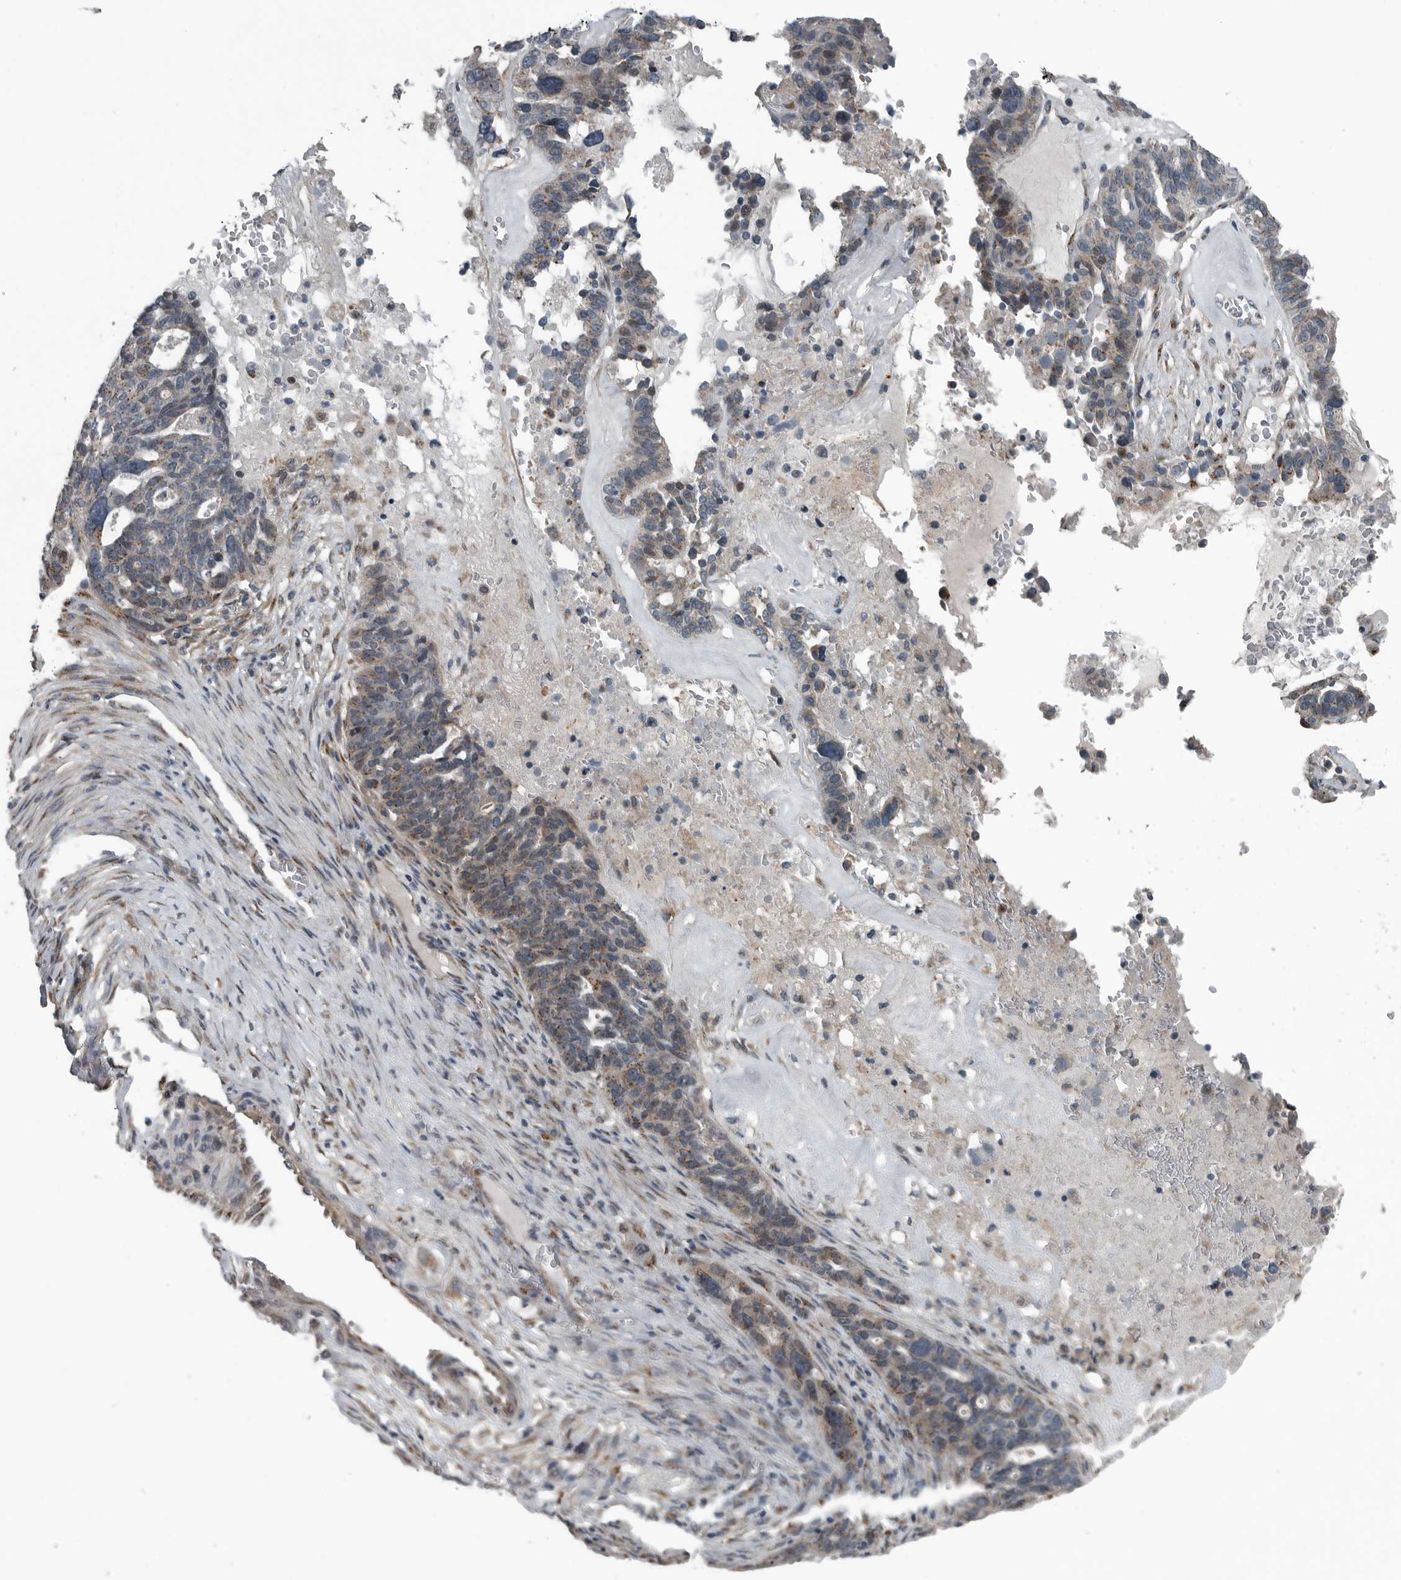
{"staining": {"intensity": "weak", "quantity": "<25%", "location": "cytoplasmic/membranous"}, "tissue": "ovarian cancer", "cell_type": "Tumor cells", "image_type": "cancer", "snomed": [{"axis": "morphology", "description": "Cystadenocarcinoma, serous, NOS"}, {"axis": "topography", "description": "Ovary"}], "caption": "Tumor cells are negative for brown protein staining in serous cystadenocarcinoma (ovarian).", "gene": "ZNF345", "patient": {"sex": "female", "age": 59}}